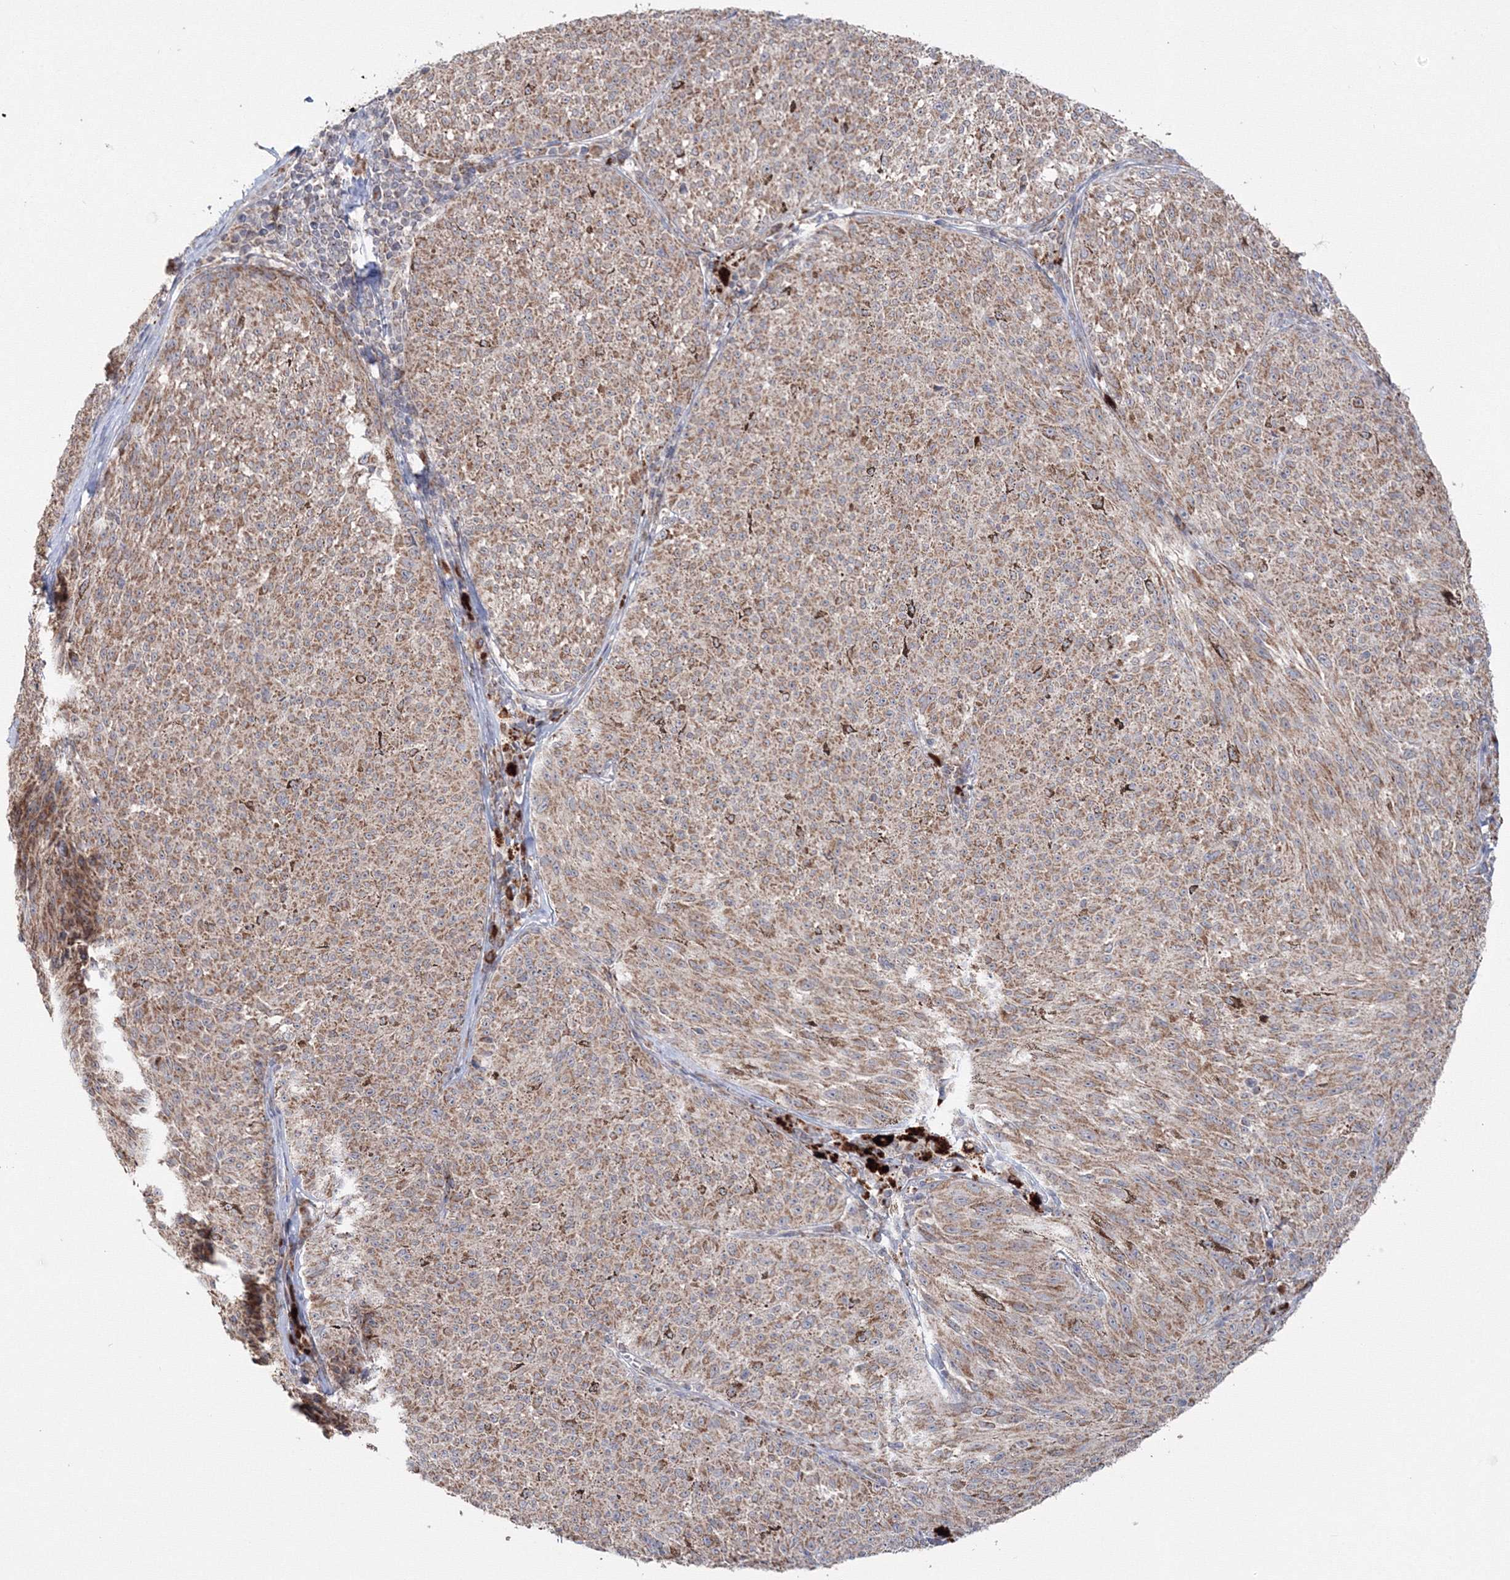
{"staining": {"intensity": "moderate", "quantity": ">75%", "location": "cytoplasmic/membranous"}, "tissue": "melanoma", "cell_type": "Tumor cells", "image_type": "cancer", "snomed": [{"axis": "morphology", "description": "Malignant melanoma, NOS"}, {"axis": "topography", "description": "Skin"}], "caption": "IHC of human malignant melanoma exhibits medium levels of moderate cytoplasmic/membranous expression in approximately >75% of tumor cells.", "gene": "PEX13", "patient": {"sex": "female", "age": 72}}